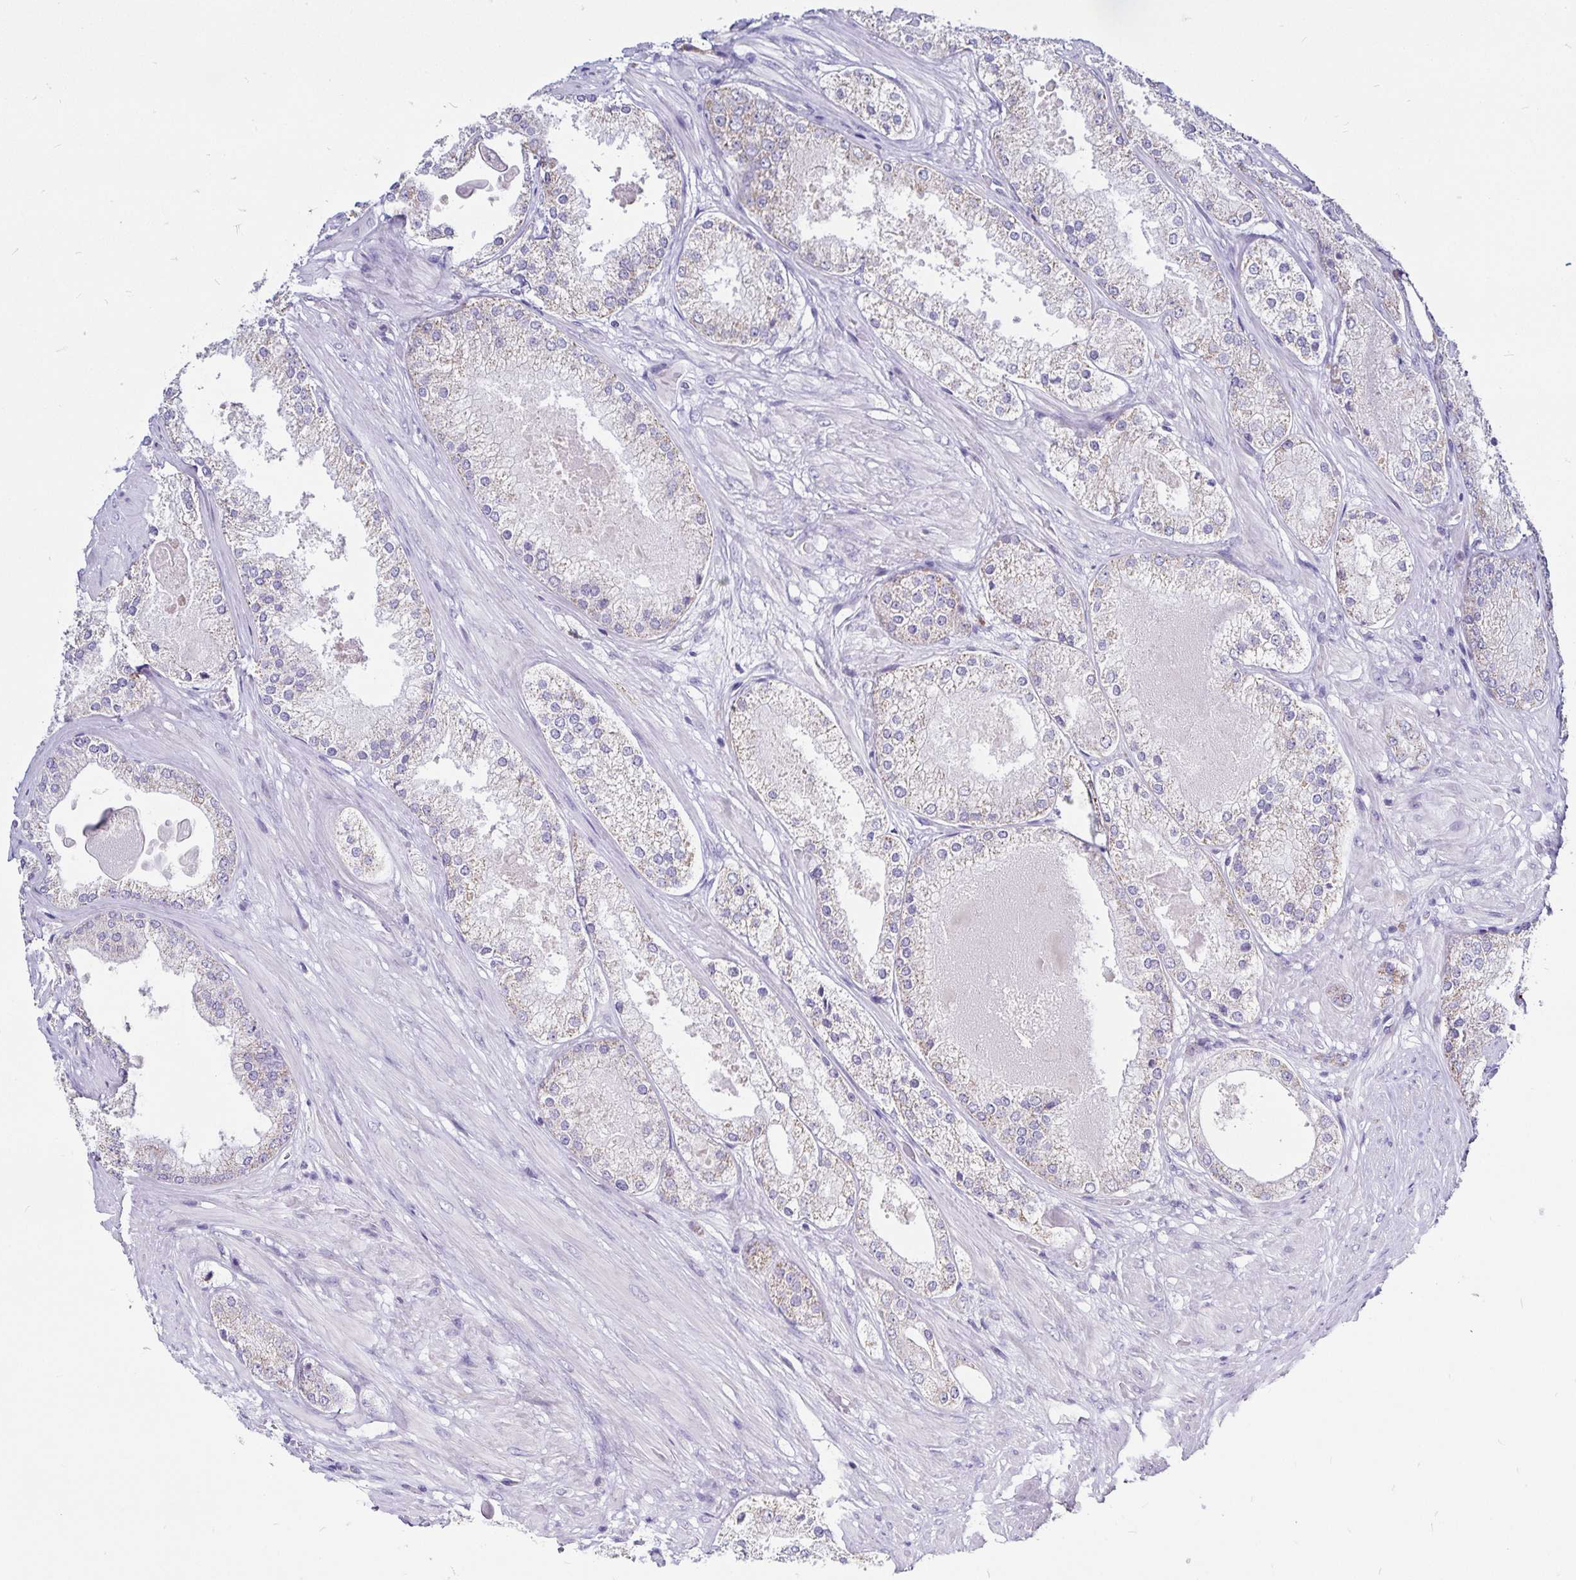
{"staining": {"intensity": "negative", "quantity": "none", "location": "none"}, "tissue": "prostate cancer", "cell_type": "Tumor cells", "image_type": "cancer", "snomed": [{"axis": "morphology", "description": "Adenocarcinoma, Low grade"}, {"axis": "topography", "description": "Prostate"}], "caption": "Immunohistochemistry histopathology image of human adenocarcinoma (low-grade) (prostate) stained for a protein (brown), which reveals no expression in tumor cells.", "gene": "PGAM2", "patient": {"sex": "male", "age": 68}}